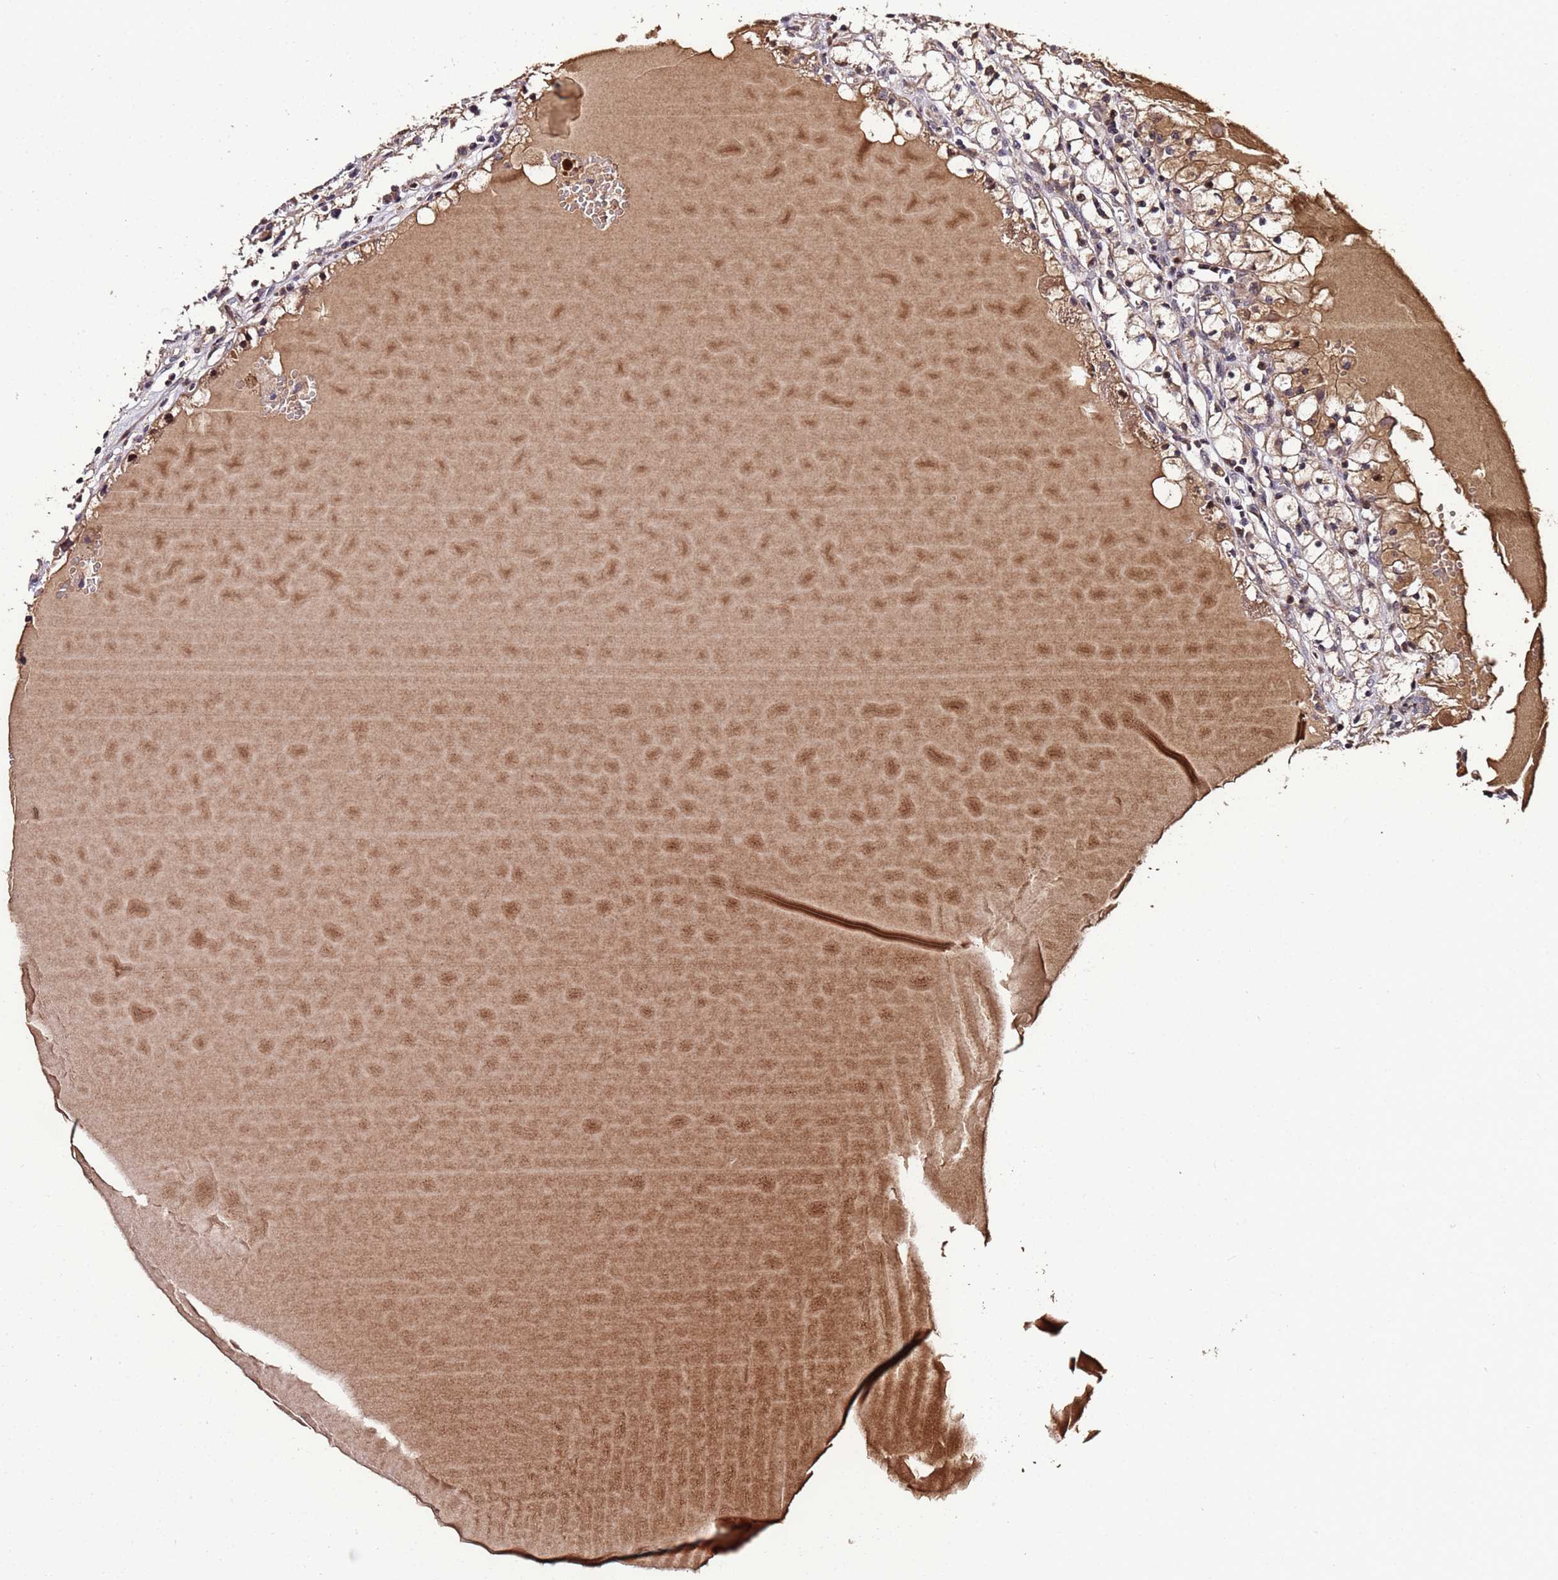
{"staining": {"intensity": "negative", "quantity": "none", "location": "none"}, "tissue": "renal cancer", "cell_type": "Tumor cells", "image_type": "cancer", "snomed": [{"axis": "morphology", "description": "Adenocarcinoma, NOS"}, {"axis": "topography", "description": "Kidney"}], "caption": "The immunohistochemistry photomicrograph has no significant positivity in tumor cells of renal cancer tissue.", "gene": "WNK4", "patient": {"sex": "male", "age": 56}}